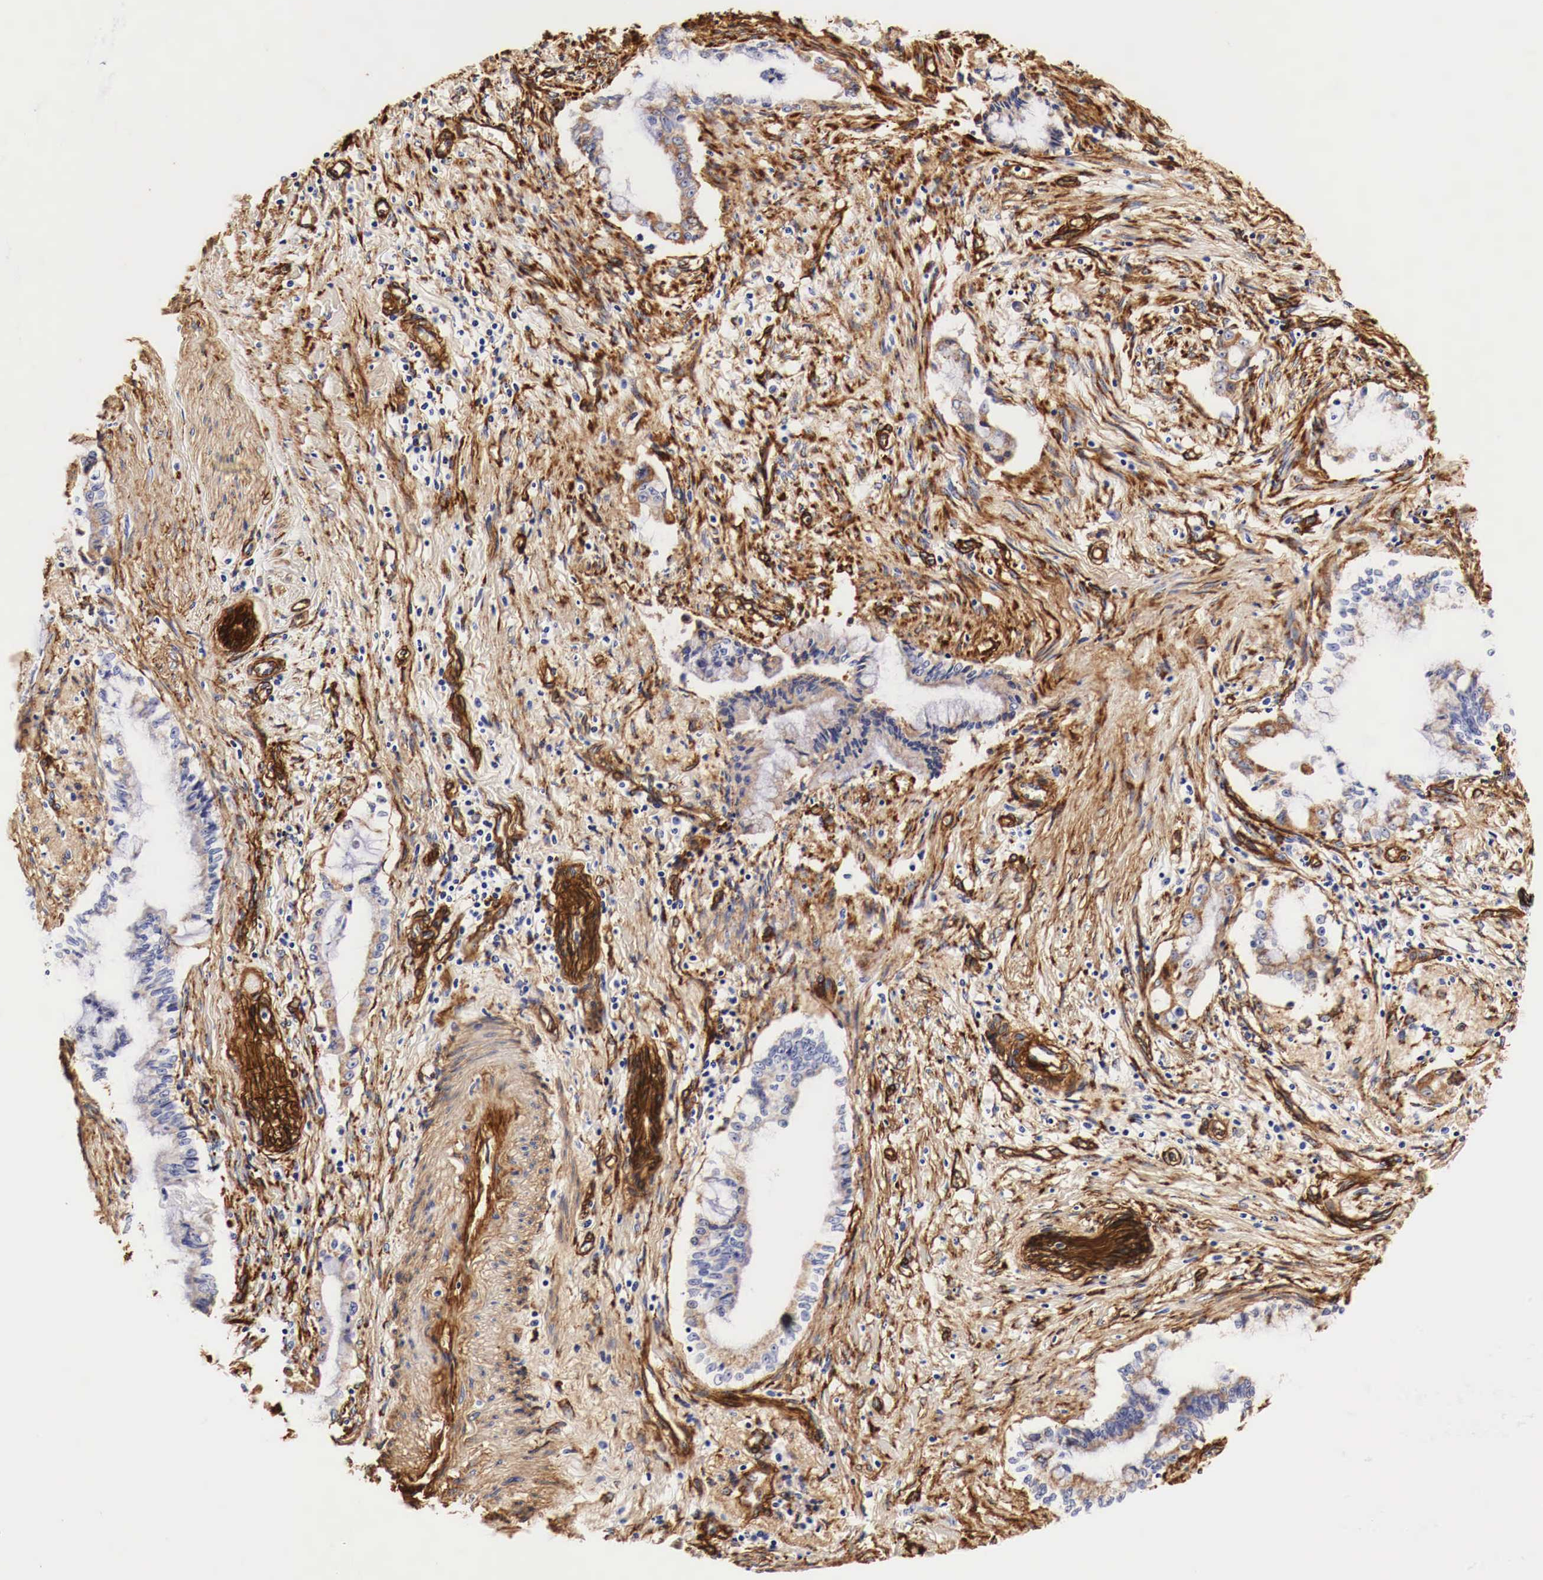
{"staining": {"intensity": "weak", "quantity": "25%-75%", "location": "cytoplasmic/membranous"}, "tissue": "pancreatic cancer", "cell_type": "Tumor cells", "image_type": "cancer", "snomed": [{"axis": "morphology", "description": "Adenocarcinoma, NOS"}, {"axis": "topography", "description": "Pancreas"}], "caption": "The image demonstrates staining of adenocarcinoma (pancreatic), revealing weak cytoplasmic/membranous protein expression (brown color) within tumor cells.", "gene": "LAMB2", "patient": {"sex": "male", "age": 59}}